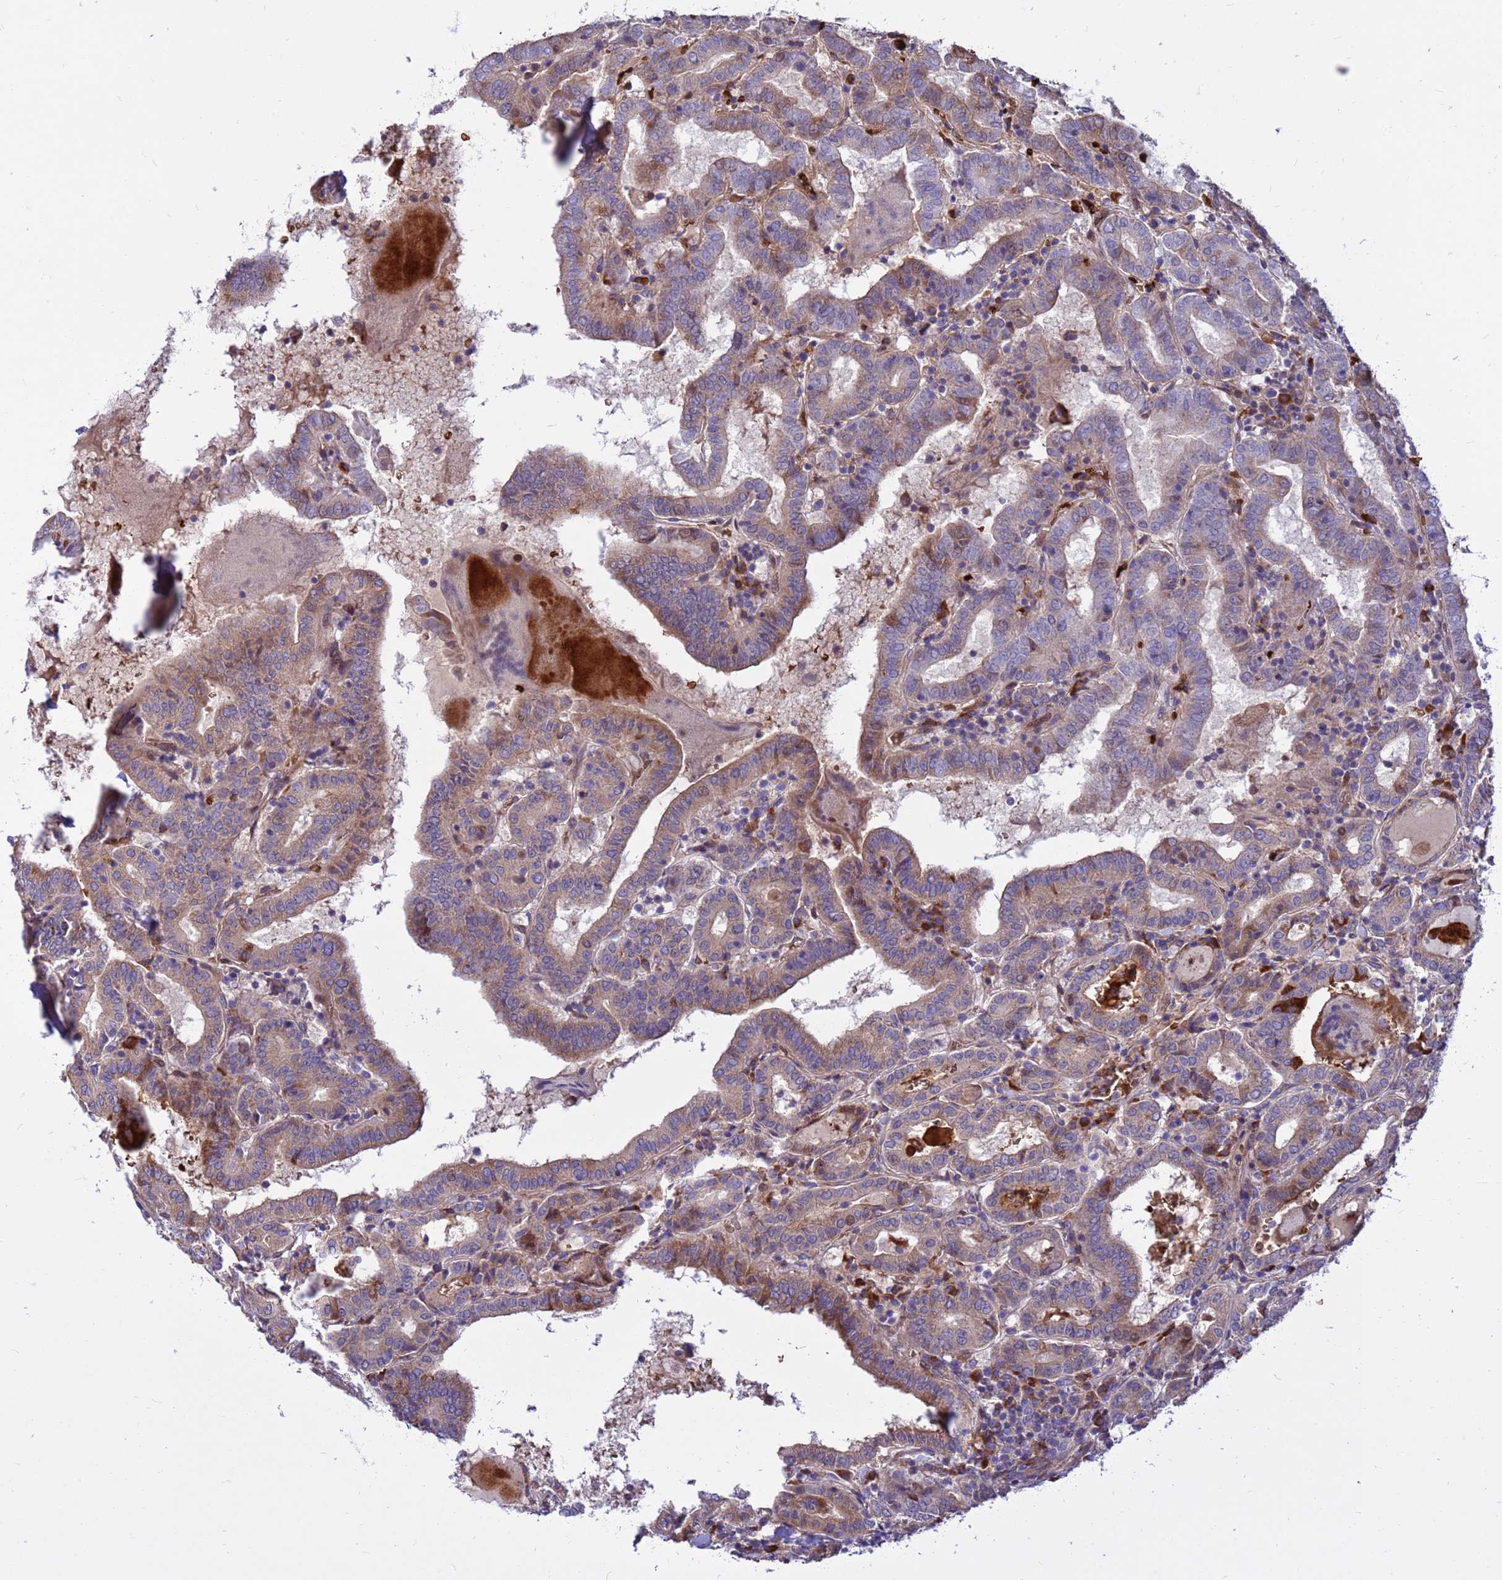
{"staining": {"intensity": "moderate", "quantity": "<25%", "location": "cytoplasmic/membranous,nuclear"}, "tissue": "thyroid cancer", "cell_type": "Tumor cells", "image_type": "cancer", "snomed": [{"axis": "morphology", "description": "Papillary adenocarcinoma, NOS"}, {"axis": "topography", "description": "Thyroid gland"}], "caption": "Thyroid papillary adenocarcinoma stained with a protein marker exhibits moderate staining in tumor cells.", "gene": "ZNF669", "patient": {"sex": "female", "age": 72}}